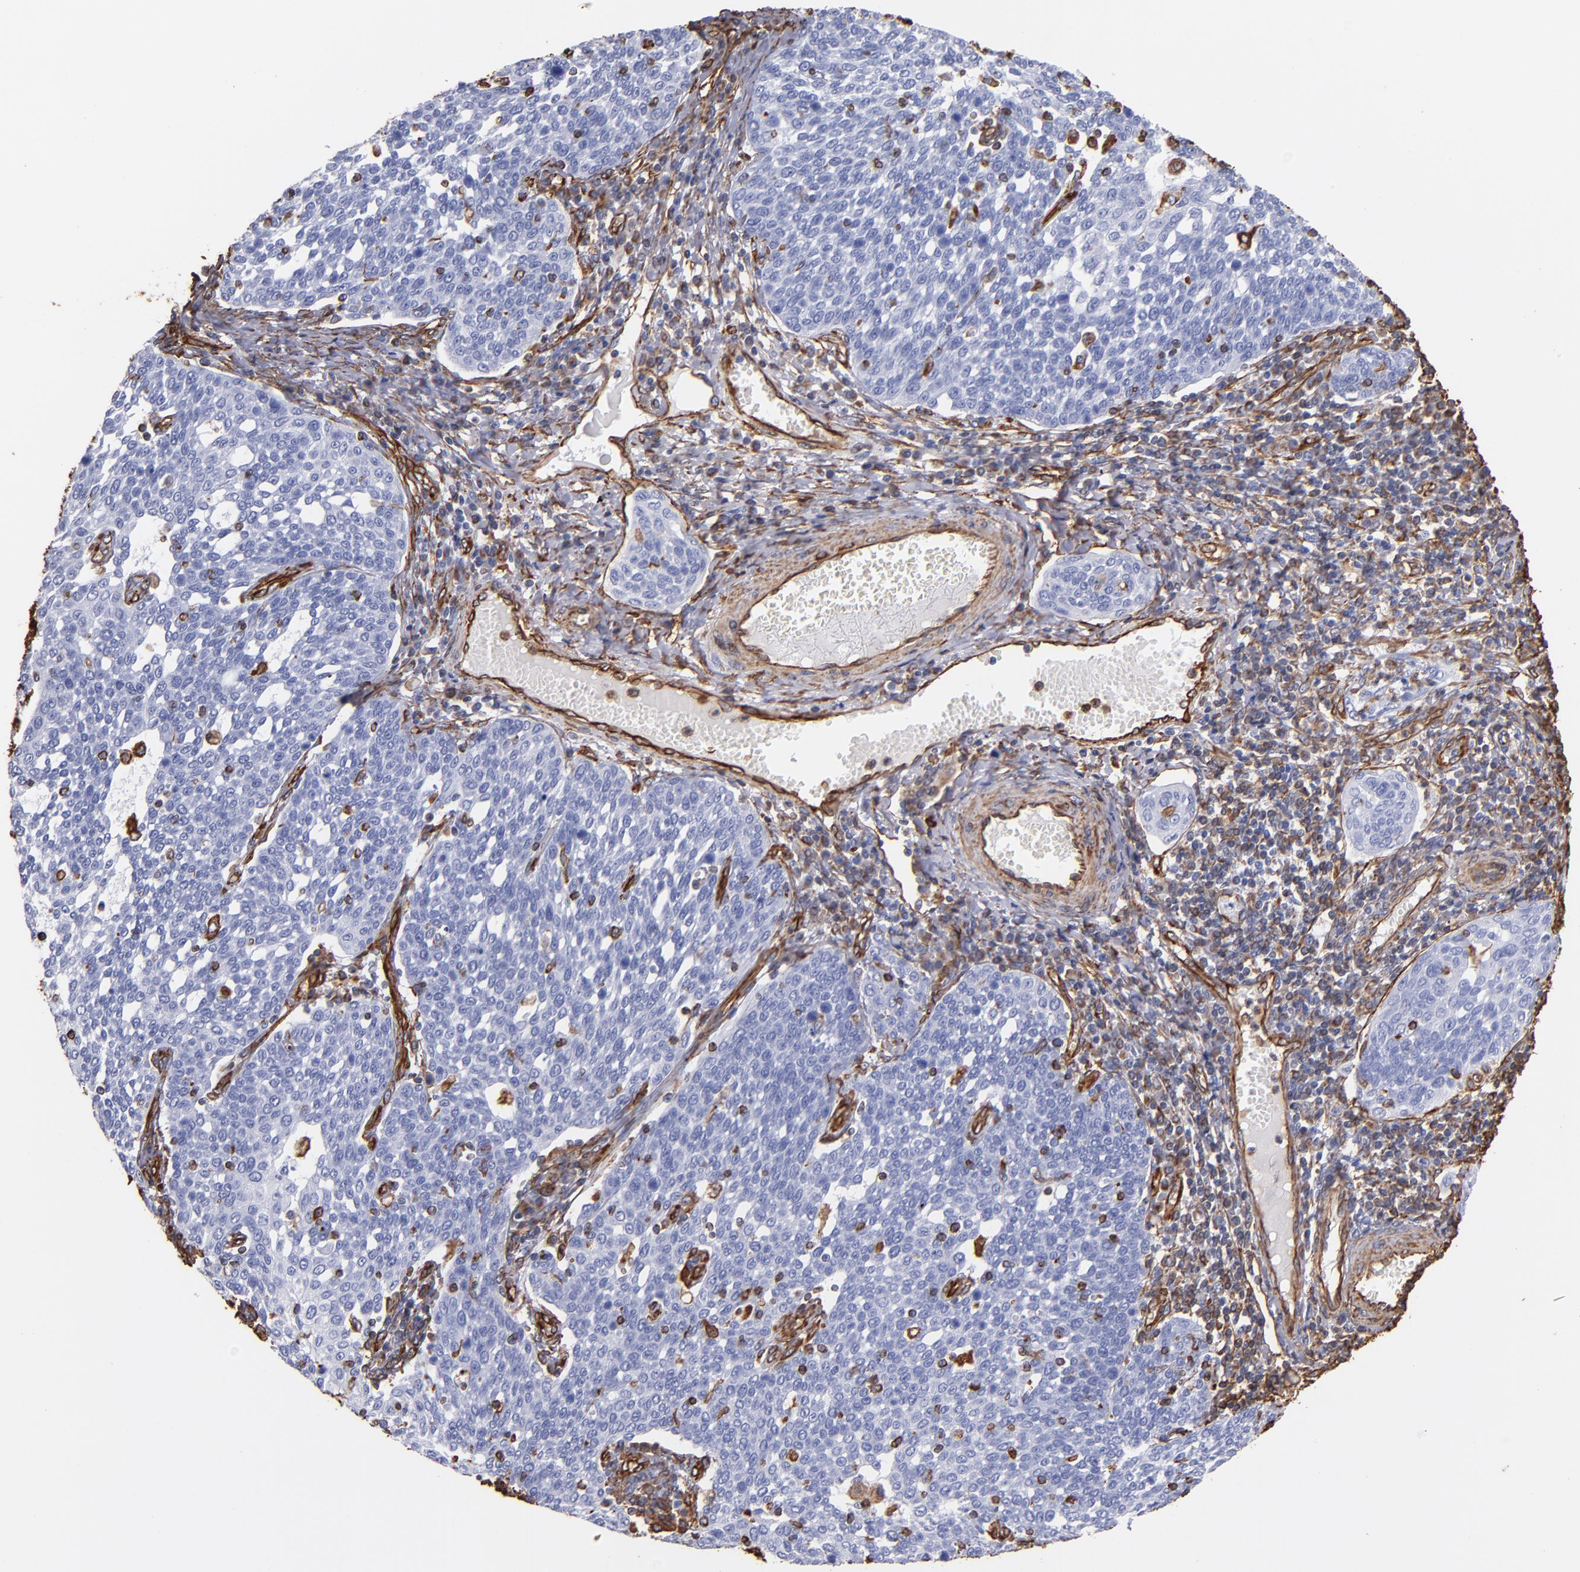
{"staining": {"intensity": "strong", "quantity": "<25%", "location": "cytoplasmic/membranous,nuclear"}, "tissue": "cervical cancer", "cell_type": "Tumor cells", "image_type": "cancer", "snomed": [{"axis": "morphology", "description": "Squamous cell carcinoma, NOS"}, {"axis": "topography", "description": "Cervix"}], "caption": "This image demonstrates immunohistochemistry (IHC) staining of cervical cancer (squamous cell carcinoma), with medium strong cytoplasmic/membranous and nuclear positivity in about <25% of tumor cells.", "gene": "VIM", "patient": {"sex": "female", "age": 34}}